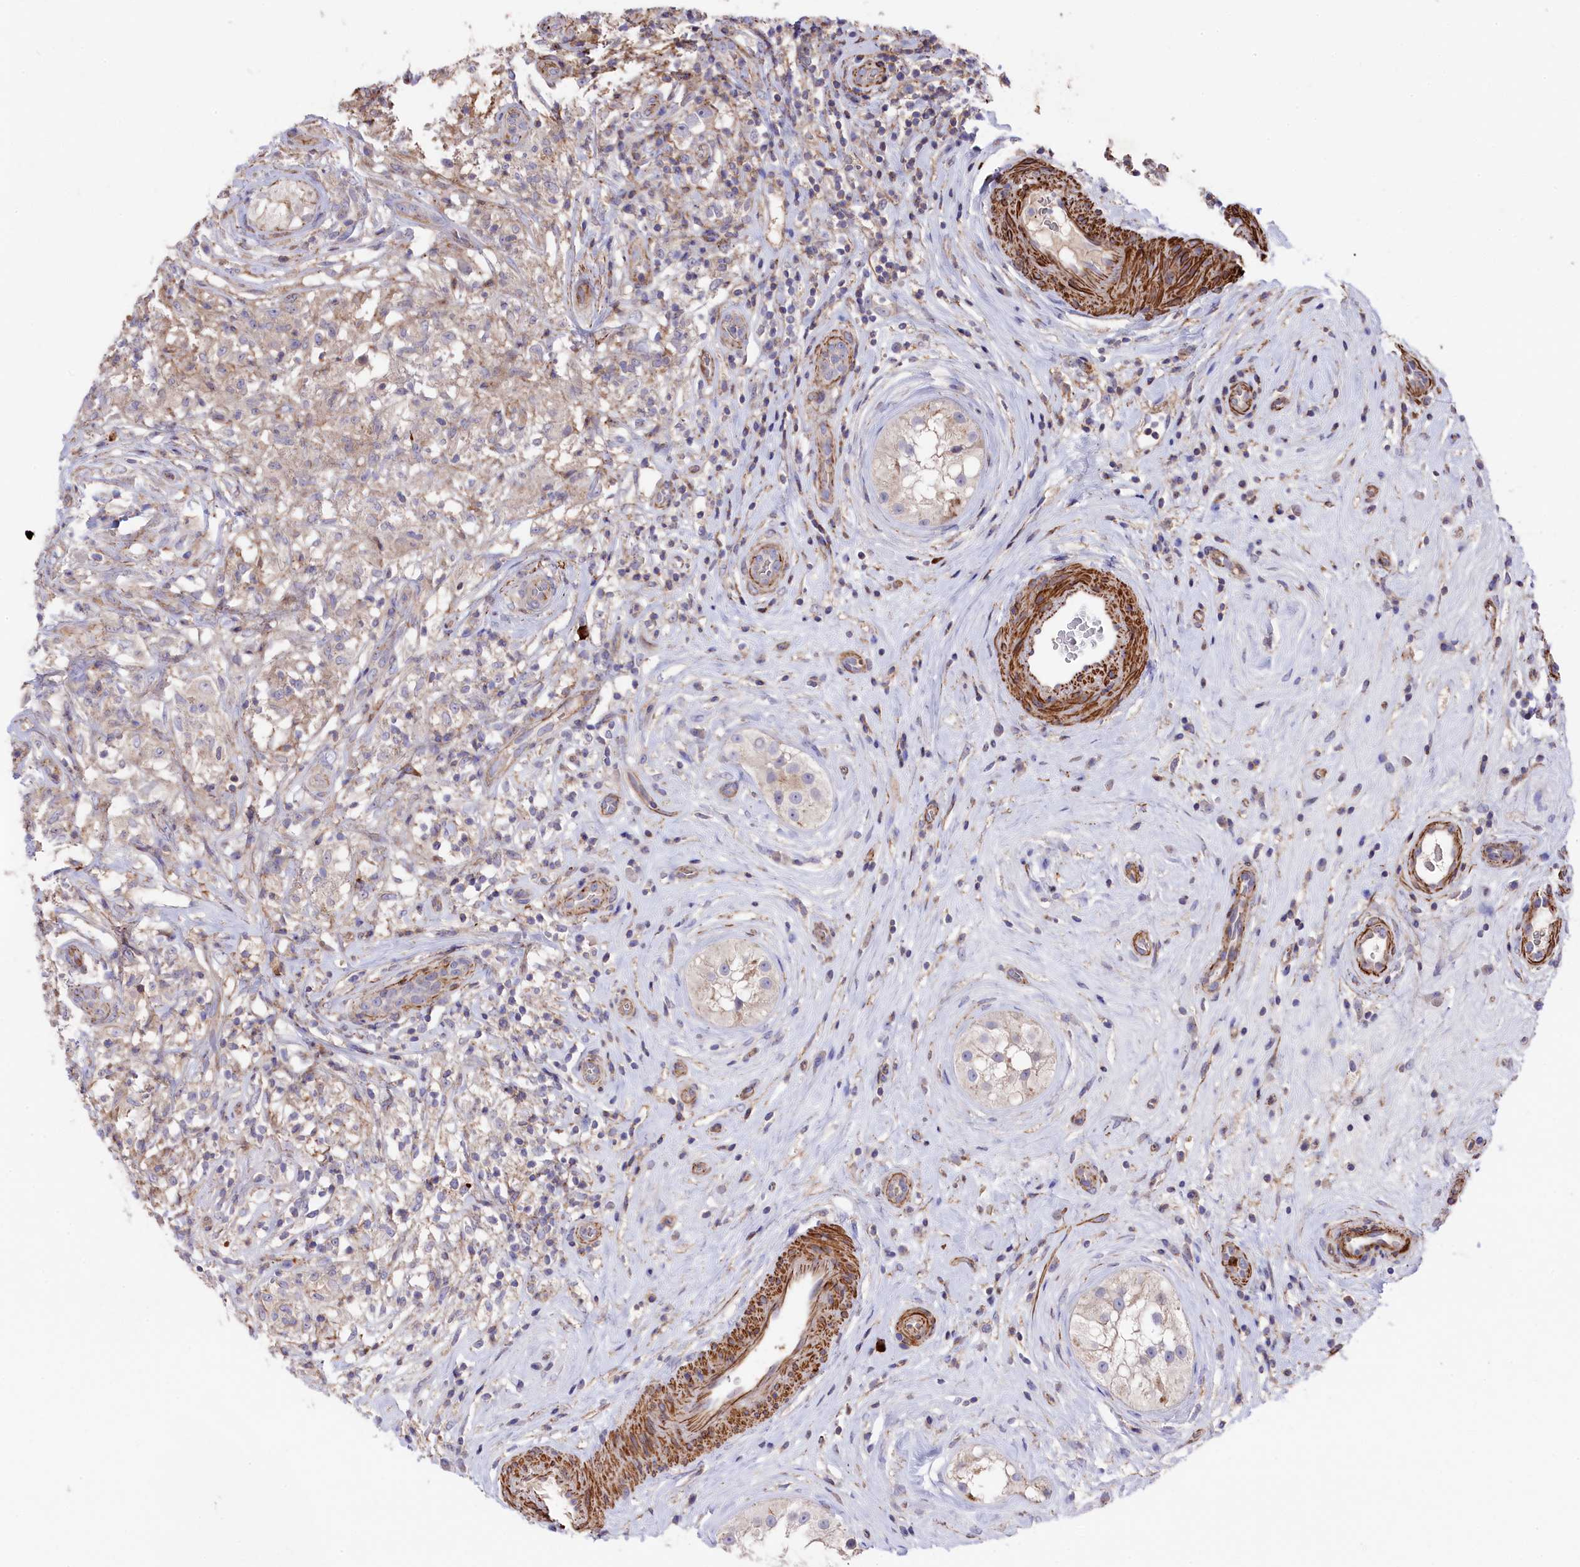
{"staining": {"intensity": "negative", "quantity": "none", "location": "none"}, "tissue": "testis cancer", "cell_type": "Tumor cells", "image_type": "cancer", "snomed": [{"axis": "morphology", "description": "Seminoma, NOS"}, {"axis": "topography", "description": "Testis"}], "caption": "IHC of human testis cancer (seminoma) displays no expression in tumor cells. (DAB immunohistochemistry (IHC) visualized using brightfield microscopy, high magnification).", "gene": "RAPSN", "patient": {"sex": "male", "age": 49}}